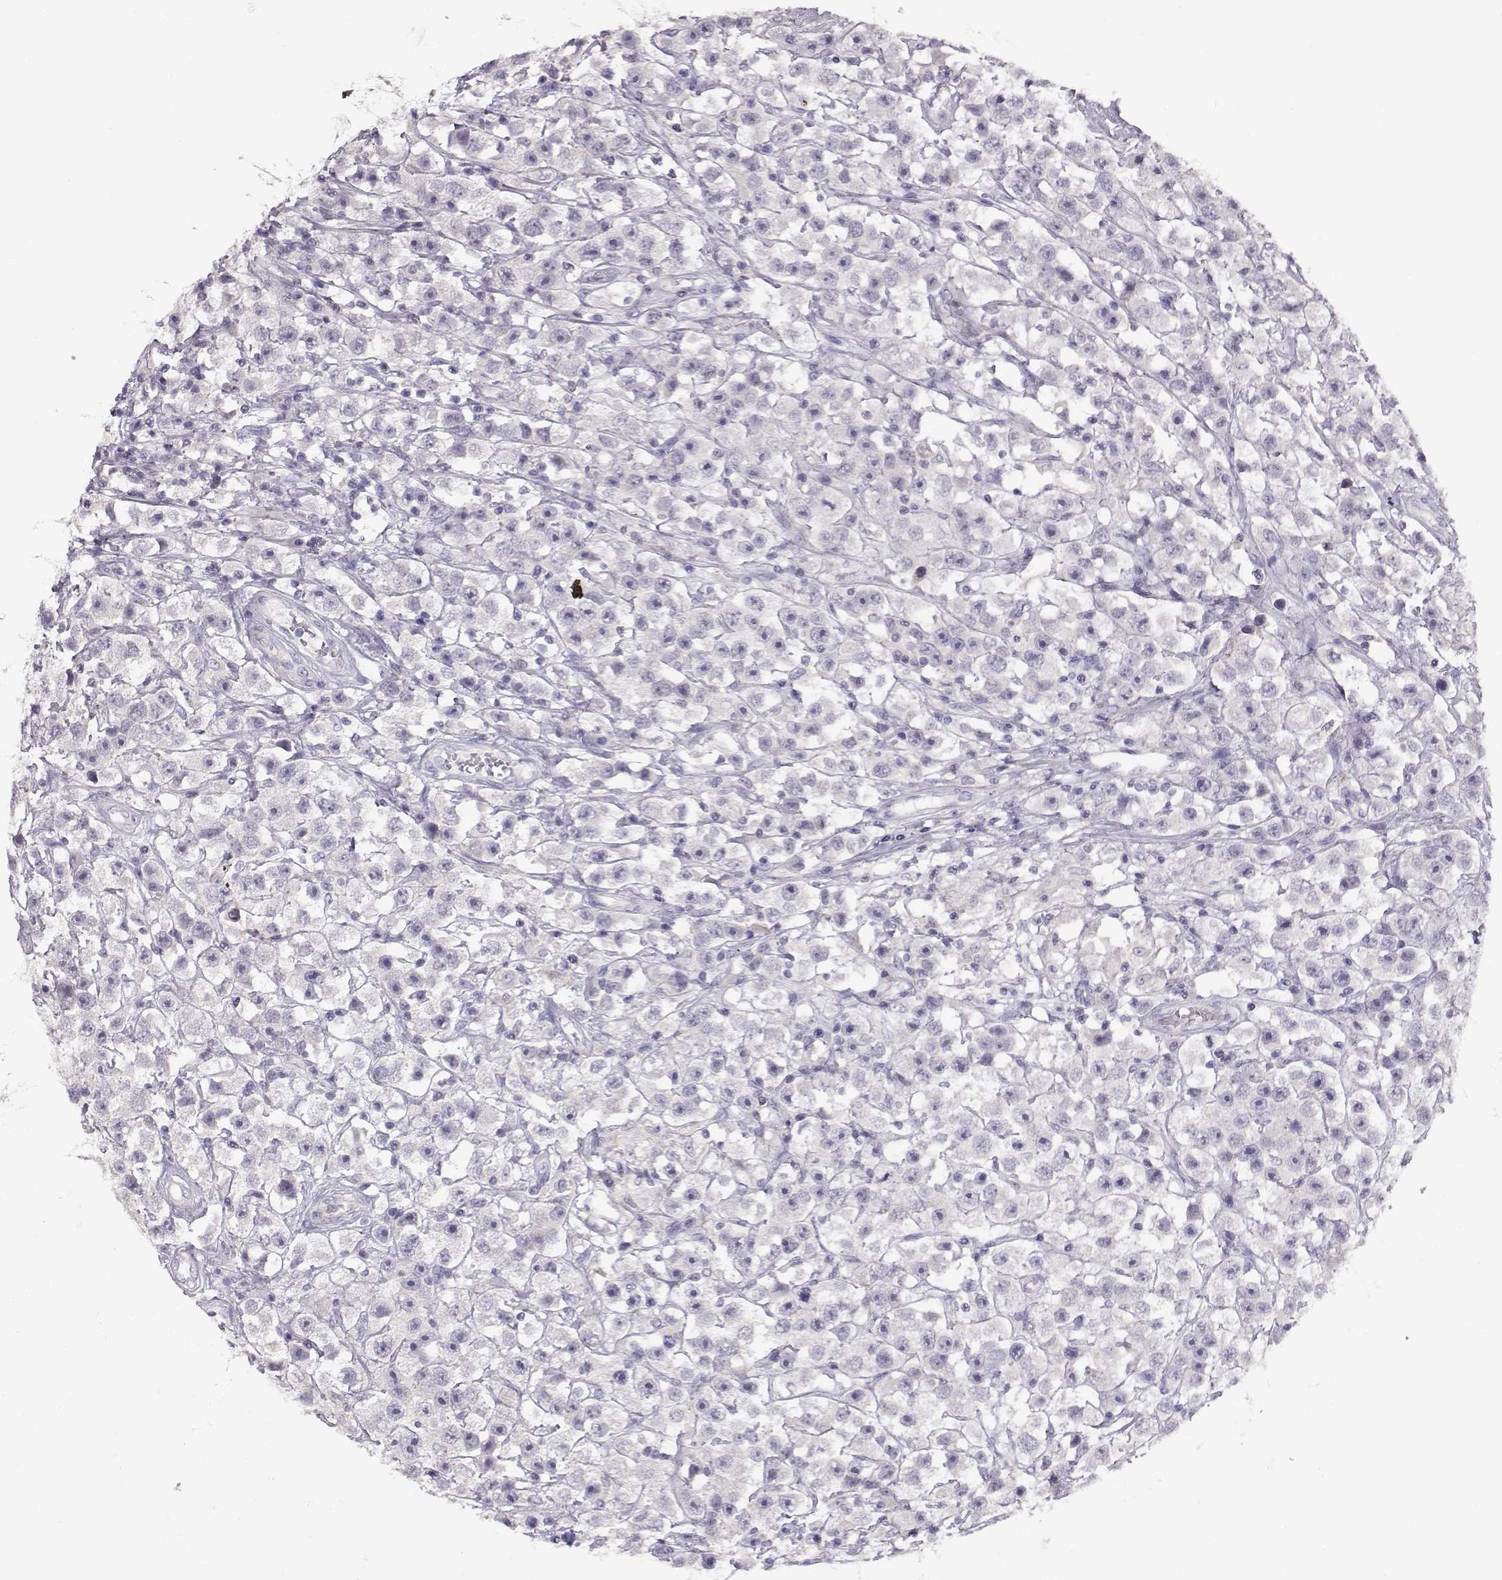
{"staining": {"intensity": "negative", "quantity": "none", "location": "none"}, "tissue": "testis cancer", "cell_type": "Tumor cells", "image_type": "cancer", "snomed": [{"axis": "morphology", "description": "Seminoma, NOS"}, {"axis": "topography", "description": "Testis"}], "caption": "Tumor cells show no significant protein staining in testis seminoma.", "gene": "GRK1", "patient": {"sex": "male", "age": 45}}